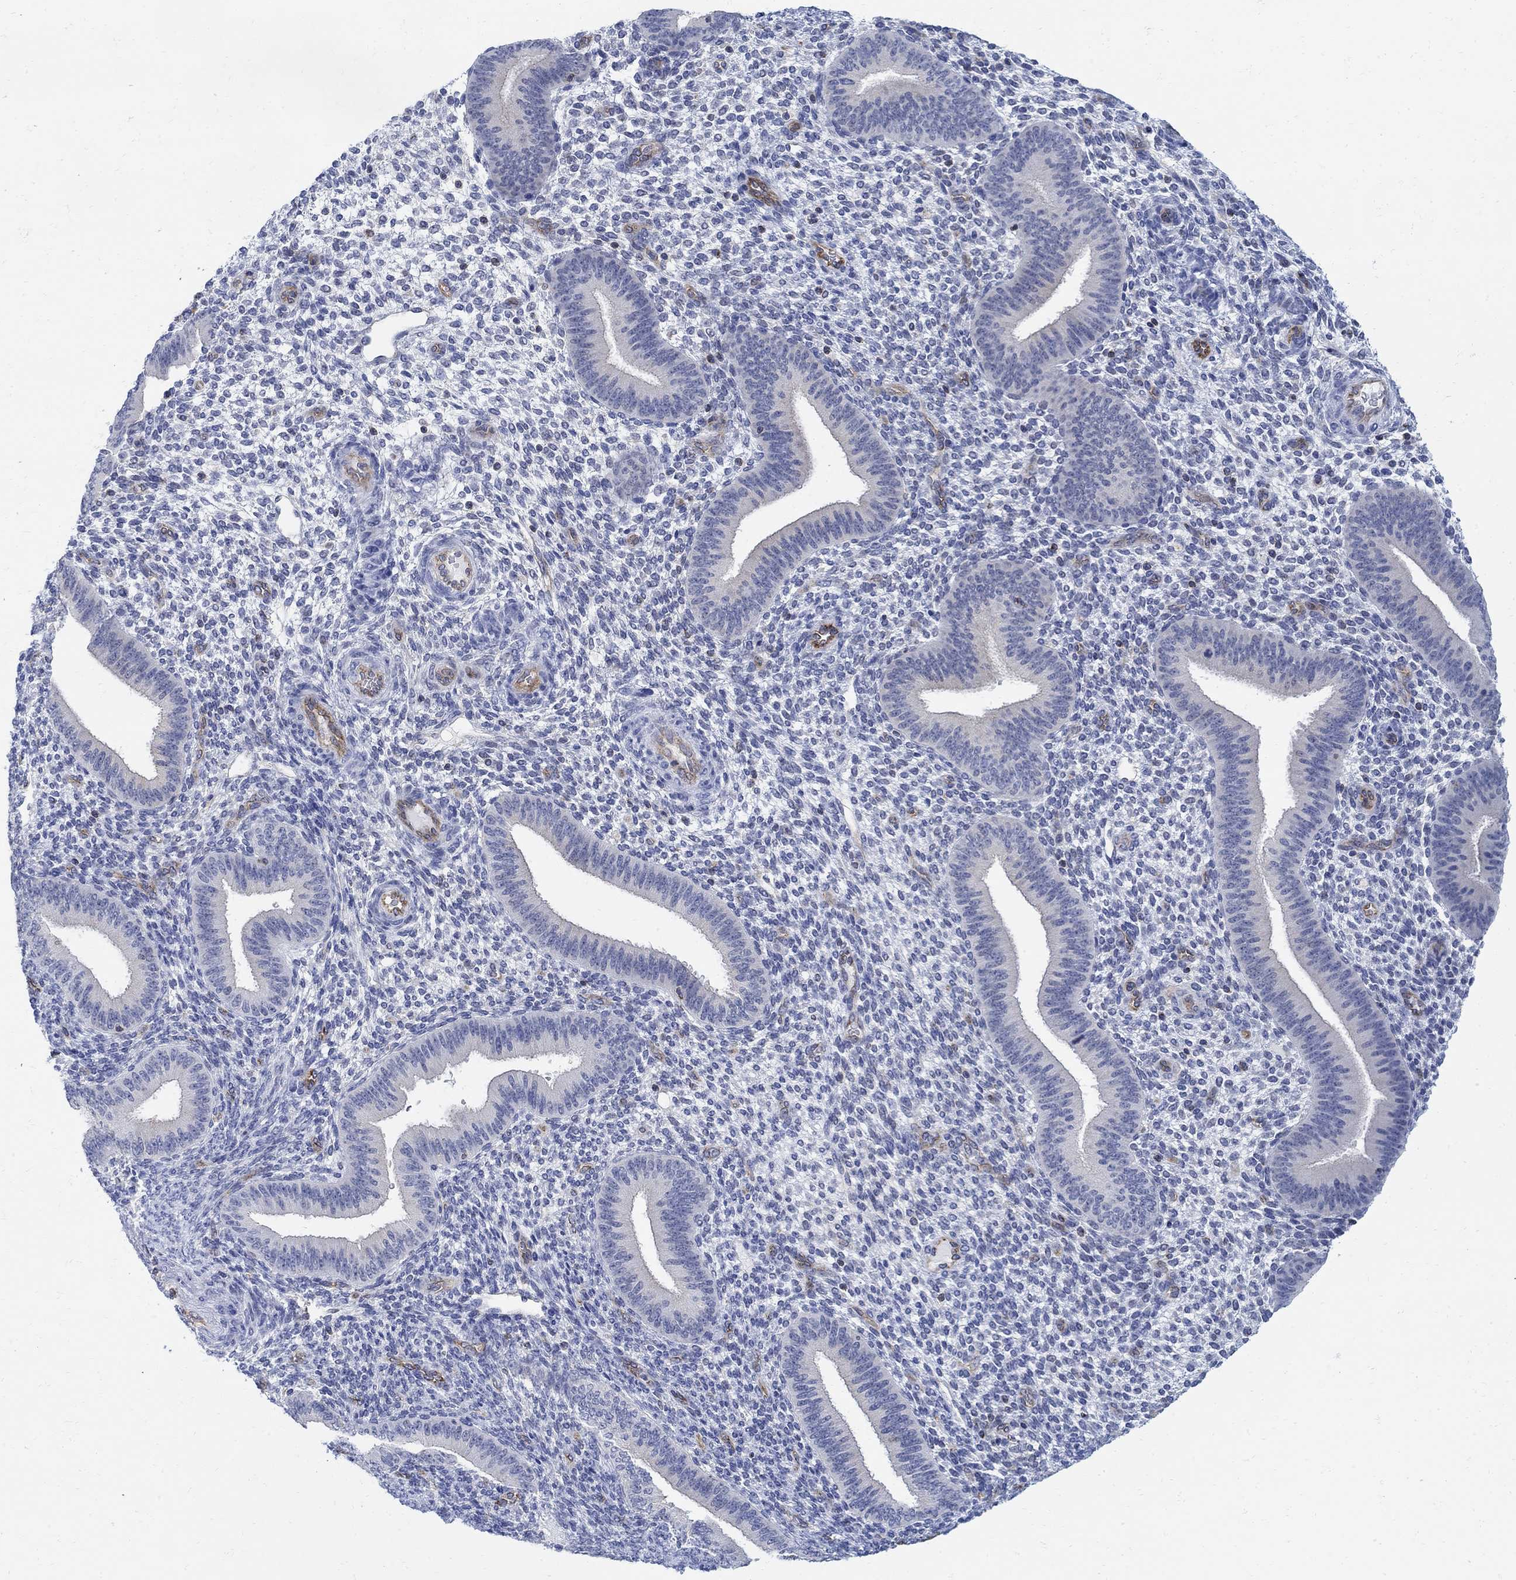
{"staining": {"intensity": "negative", "quantity": "none", "location": "none"}, "tissue": "endometrium", "cell_type": "Cells in endometrial stroma", "image_type": "normal", "snomed": [{"axis": "morphology", "description": "Normal tissue, NOS"}, {"axis": "topography", "description": "Endometrium"}], "caption": "Immunohistochemistry image of unremarkable endometrium stained for a protein (brown), which displays no staining in cells in endometrial stroma. Brightfield microscopy of IHC stained with DAB (3,3'-diaminobenzidine) (brown) and hematoxylin (blue), captured at high magnification.", "gene": "PHF21B", "patient": {"sex": "female", "age": 39}}